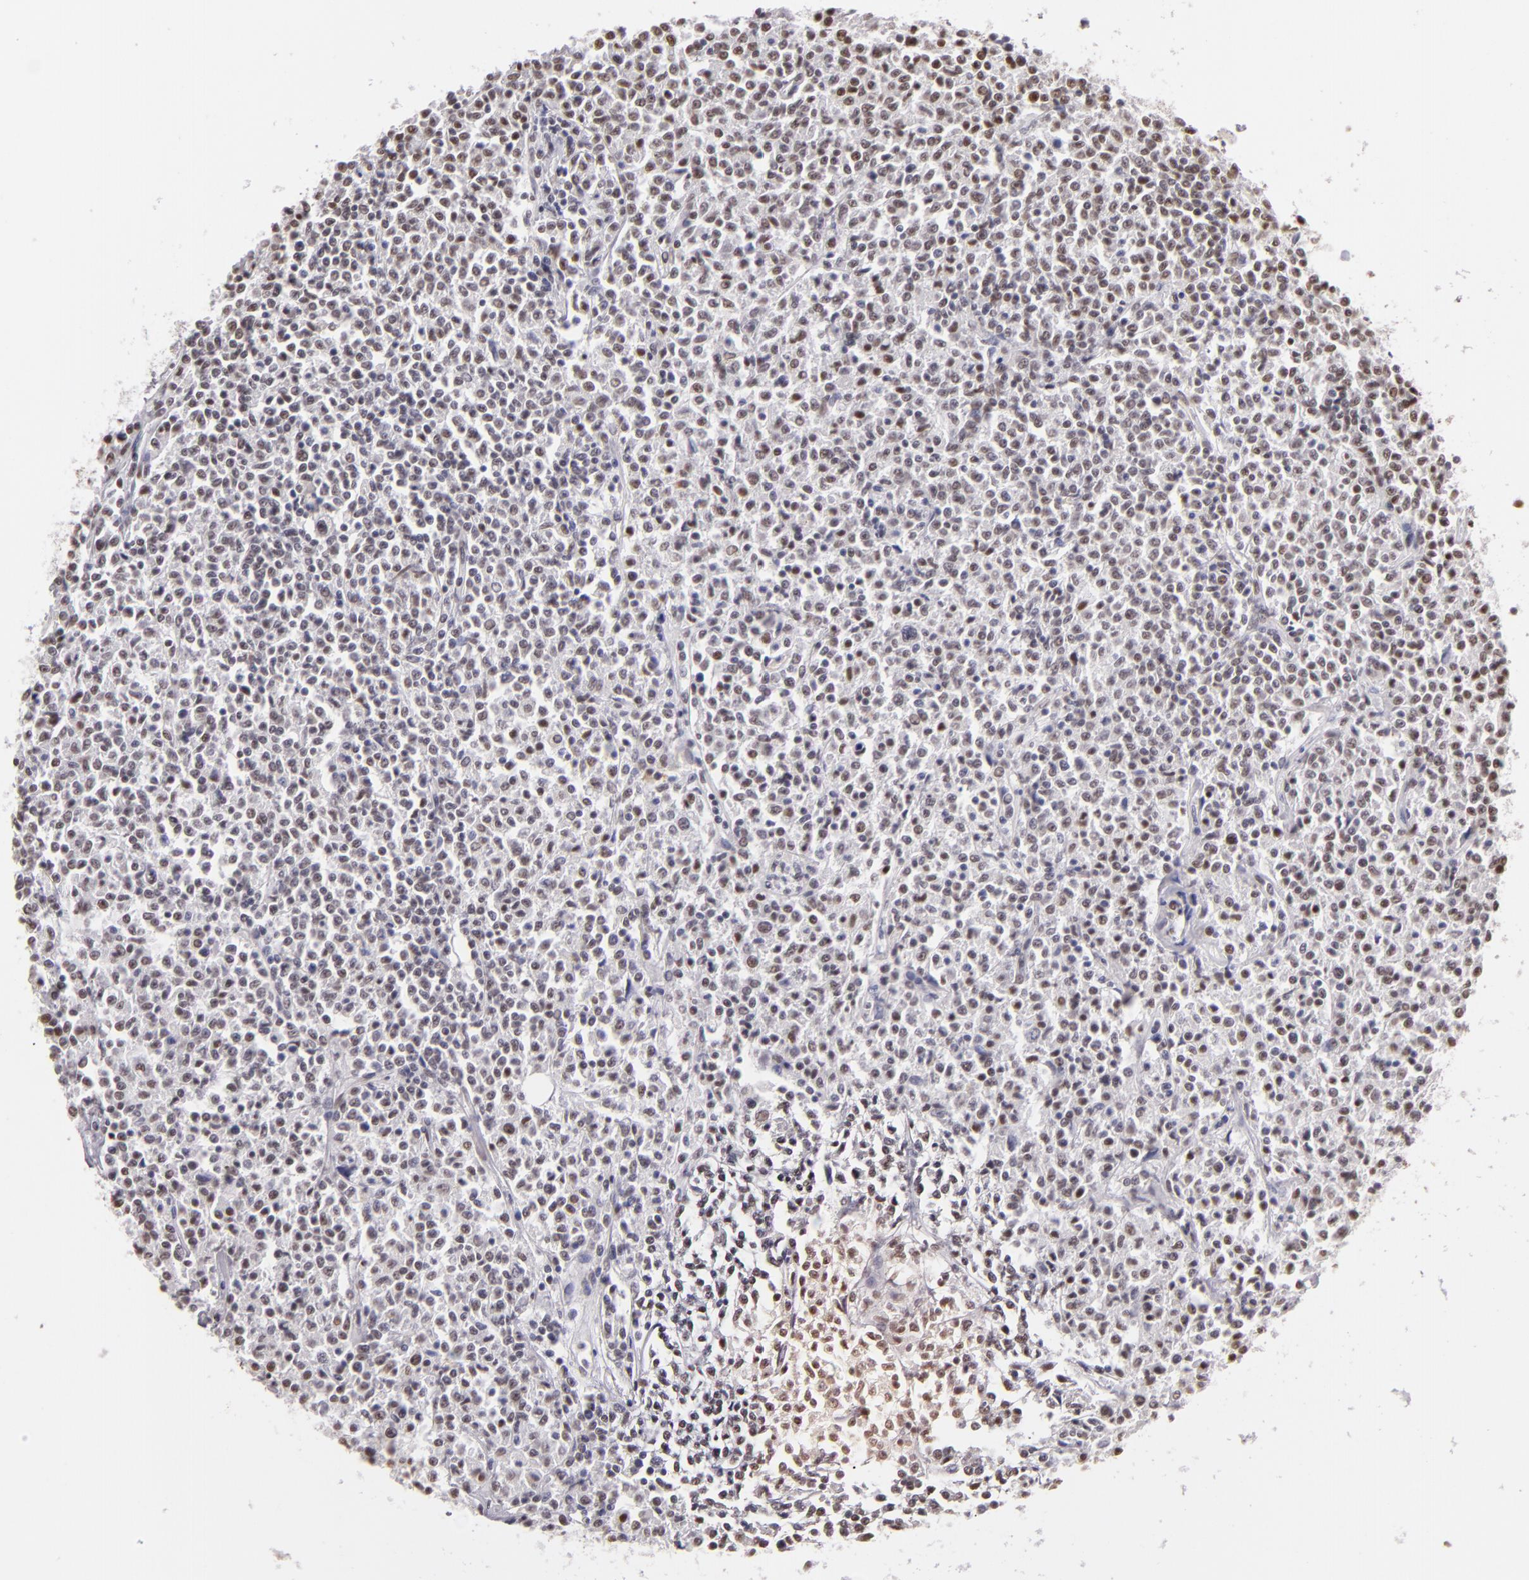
{"staining": {"intensity": "weak", "quantity": "<25%", "location": "nuclear"}, "tissue": "lymphoma", "cell_type": "Tumor cells", "image_type": "cancer", "snomed": [{"axis": "morphology", "description": "Malignant lymphoma, non-Hodgkin's type, Low grade"}, {"axis": "topography", "description": "Small intestine"}], "caption": "IHC micrograph of neoplastic tissue: lymphoma stained with DAB (3,3'-diaminobenzidine) displays no significant protein staining in tumor cells.", "gene": "INTS6", "patient": {"sex": "female", "age": 59}}